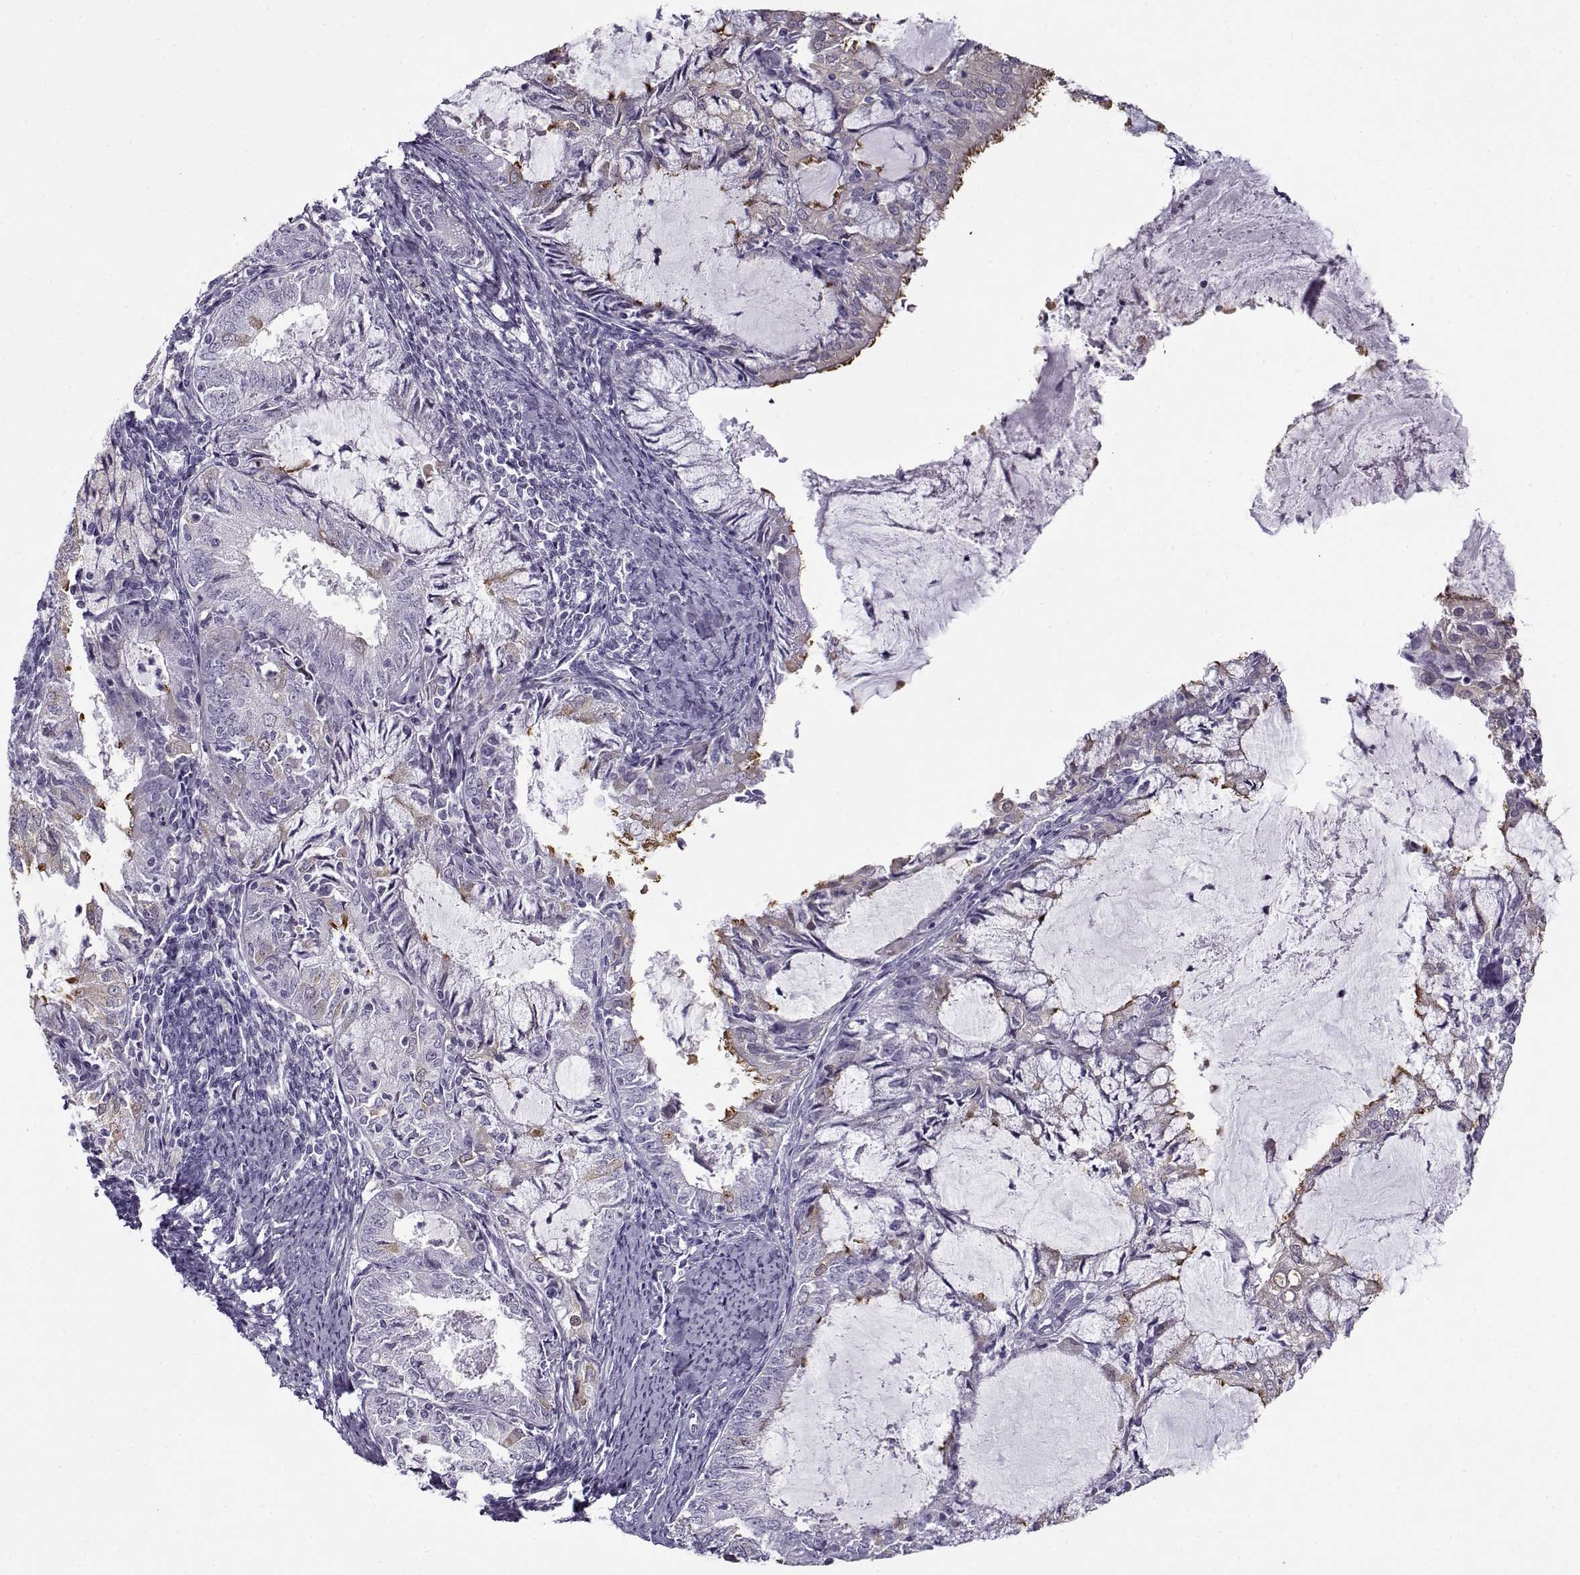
{"staining": {"intensity": "negative", "quantity": "none", "location": "none"}, "tissue": "endometrial cancer", "cell_type": "Tumor cells", "image_type": "cancer", "snomed": [{"axis": "morphology", "description": "Adenocarcinoma, NOS"}, {"axis": "topography", "description": "Endometrium"}], "caption": "DAB (3,3'-diaminobenzidine) immunohistochemical staining of human endometrial cancer (adenocarcinoma) shows no significant expression in tumor cells. (DAB immunohistochemistry (IHC), high magnification).", "gene": "TEX55", "patient": {"sex": "female", "age": 57}}